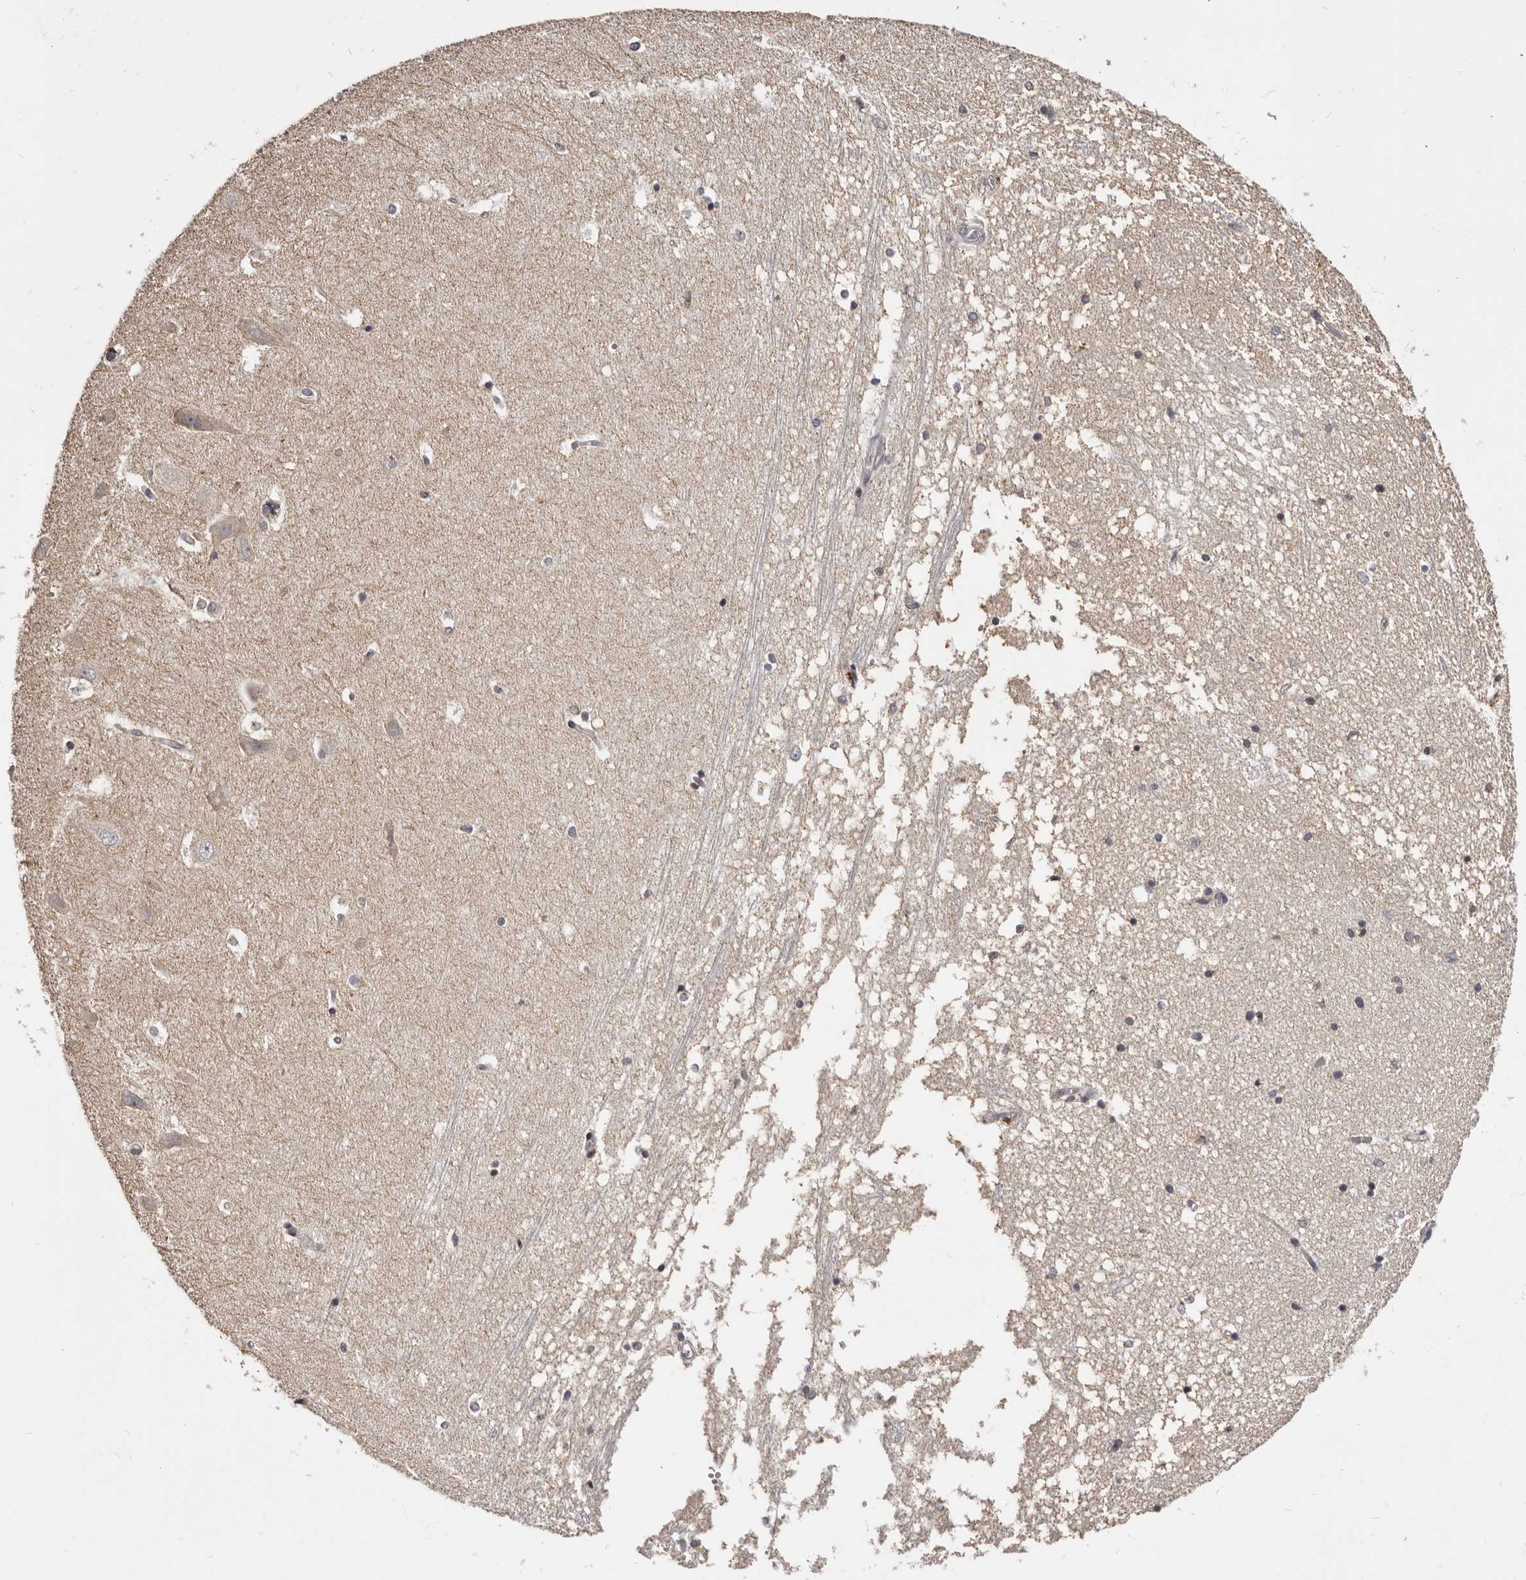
{"staining": {"intensity": "weak", "quantity": "<25%", "location": "cytoplasmic/membranous"}, "tissue": "hippocampus", "cell_type": "Glial cells", "image_type": "normal", "snomed": [{"axis": "morphology", "description": "Normal tissue, NOS"}, {"axis": "topography", "description": "Hippocampus"}], "caption": "IHC photomicrograph of unremarkable hippocampus: hippocampus stained with DAB displays no significant protein staining in glial cells. (Immunohistochemistry, brightfield microscopy, high magnification).", "gene": "THUMPD1", "patient": {"sex": "male", "age": 45}}